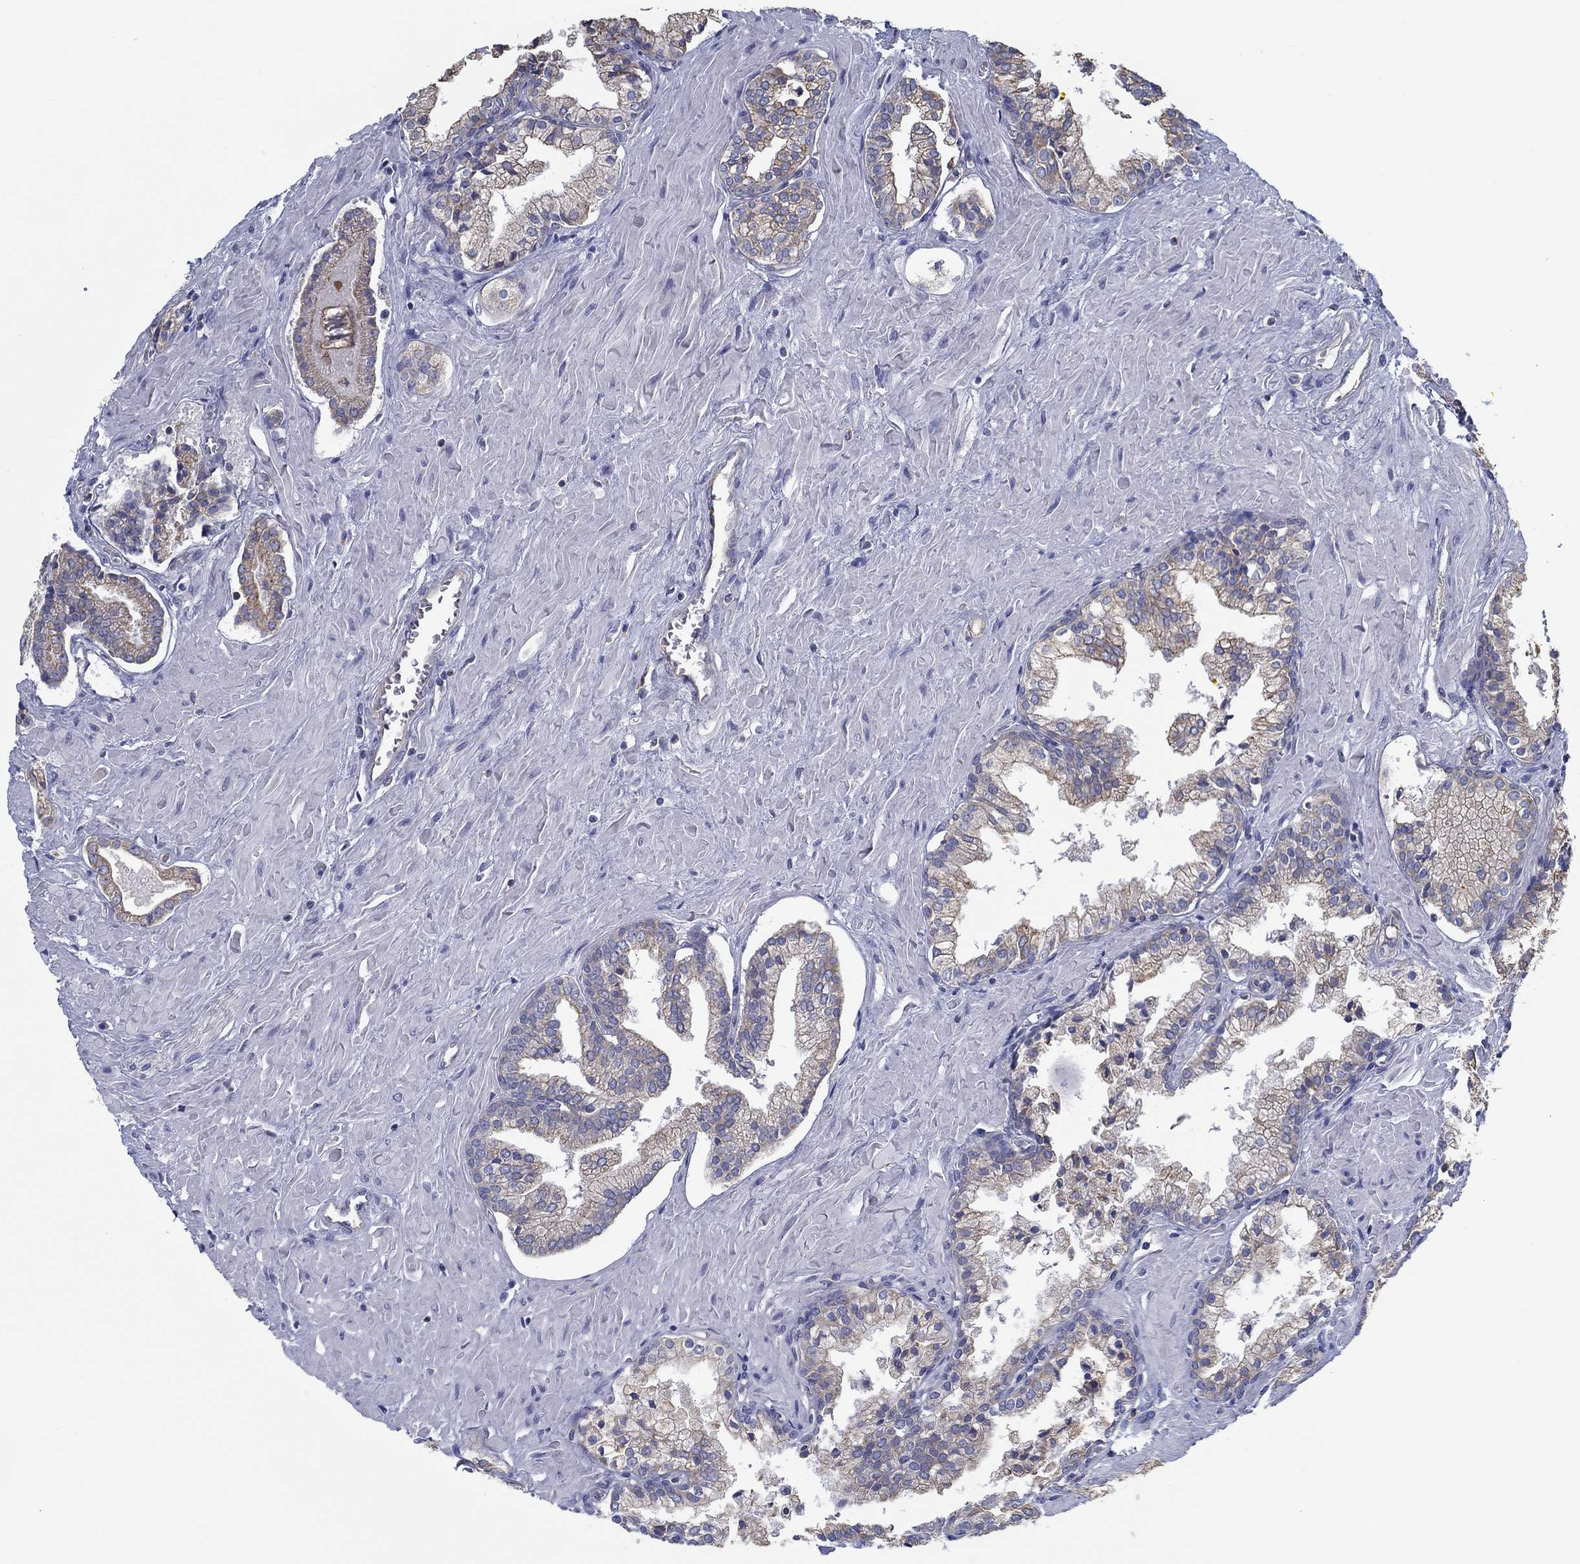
{"staining": {"intensity": "weak", "quantity": "25%-75%", "location": "cytoplasmic/membranous"}, "tissue": "prostate cancer", "cell_type": "Tumor cells", "image_type": "cancer", "snomed": [{"axis": "morphology", "description": "Adenocarcinoma, NOS"}, {"axis": "topography", "description": "Prostate and seminal vesicle, NOS"}, {"axis": "topography", "description": "Prostate"}], "caption": "Brown immunohistochemical staining in prostate cancer demonstrates weak cytoplasmic/membranous staining in about 25%-75% of tumor cells.", "gene": "BBOF1", "patient": {"sex": "male", "age": 44}}